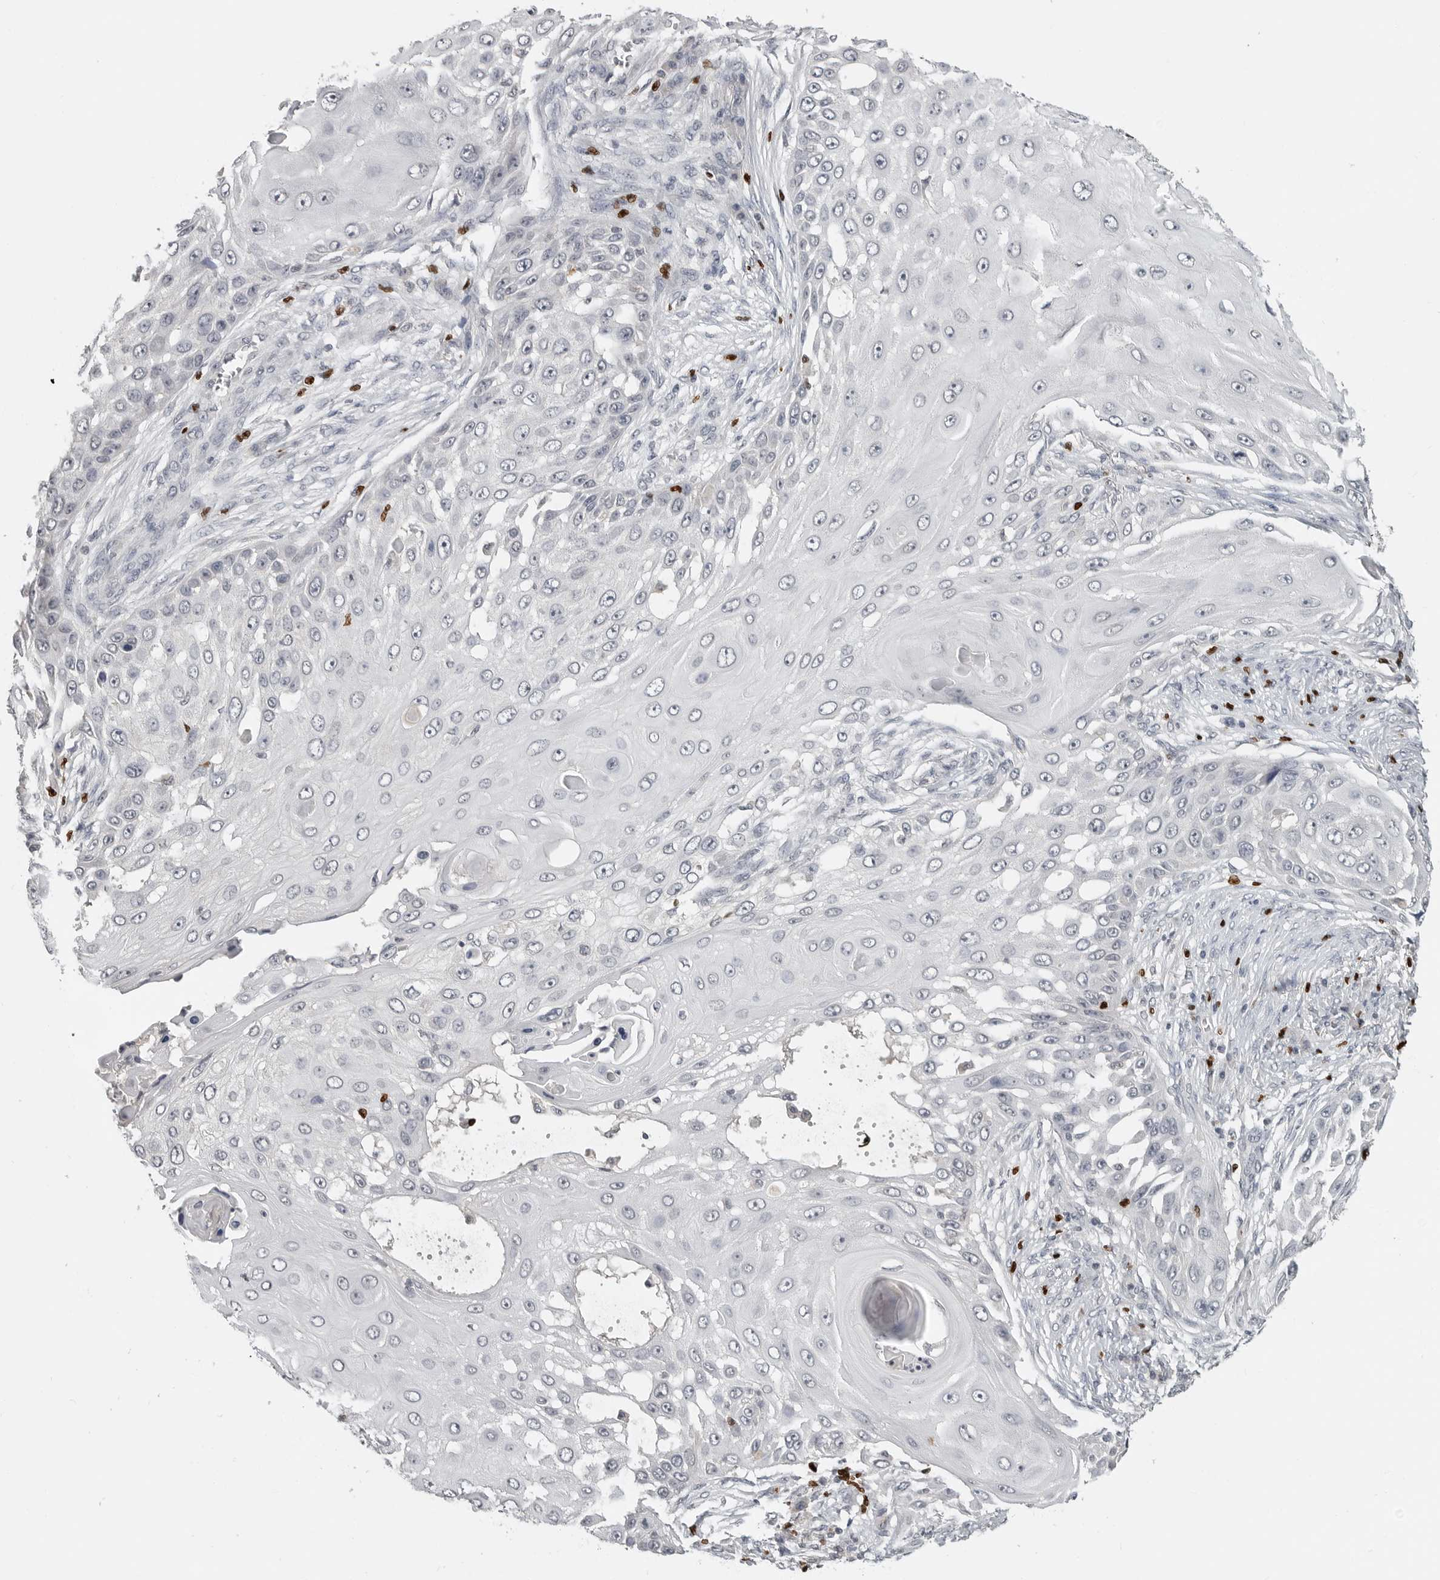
{"staining": {"intensity": "negative", "quantity": "none", "location": "none"}, "tissue": "skin cancer", "cell_type": "Tumor cells", "image_type": "cancer", "snomed": [{"axis": "morphology", "description": "Squamous cell carcinoma, NOS"}, {"axis": "topography", "description": "Skin"}], "caption": "An immunohistochemistry (IHC) photomicrograph of squamous cell carcinoma (skin) is shown. There is no staining in tumor cells of squamous cell carcinoma (skin).", "gene": "FOXP3", "patient": {"sex": "female", "age": 44}}